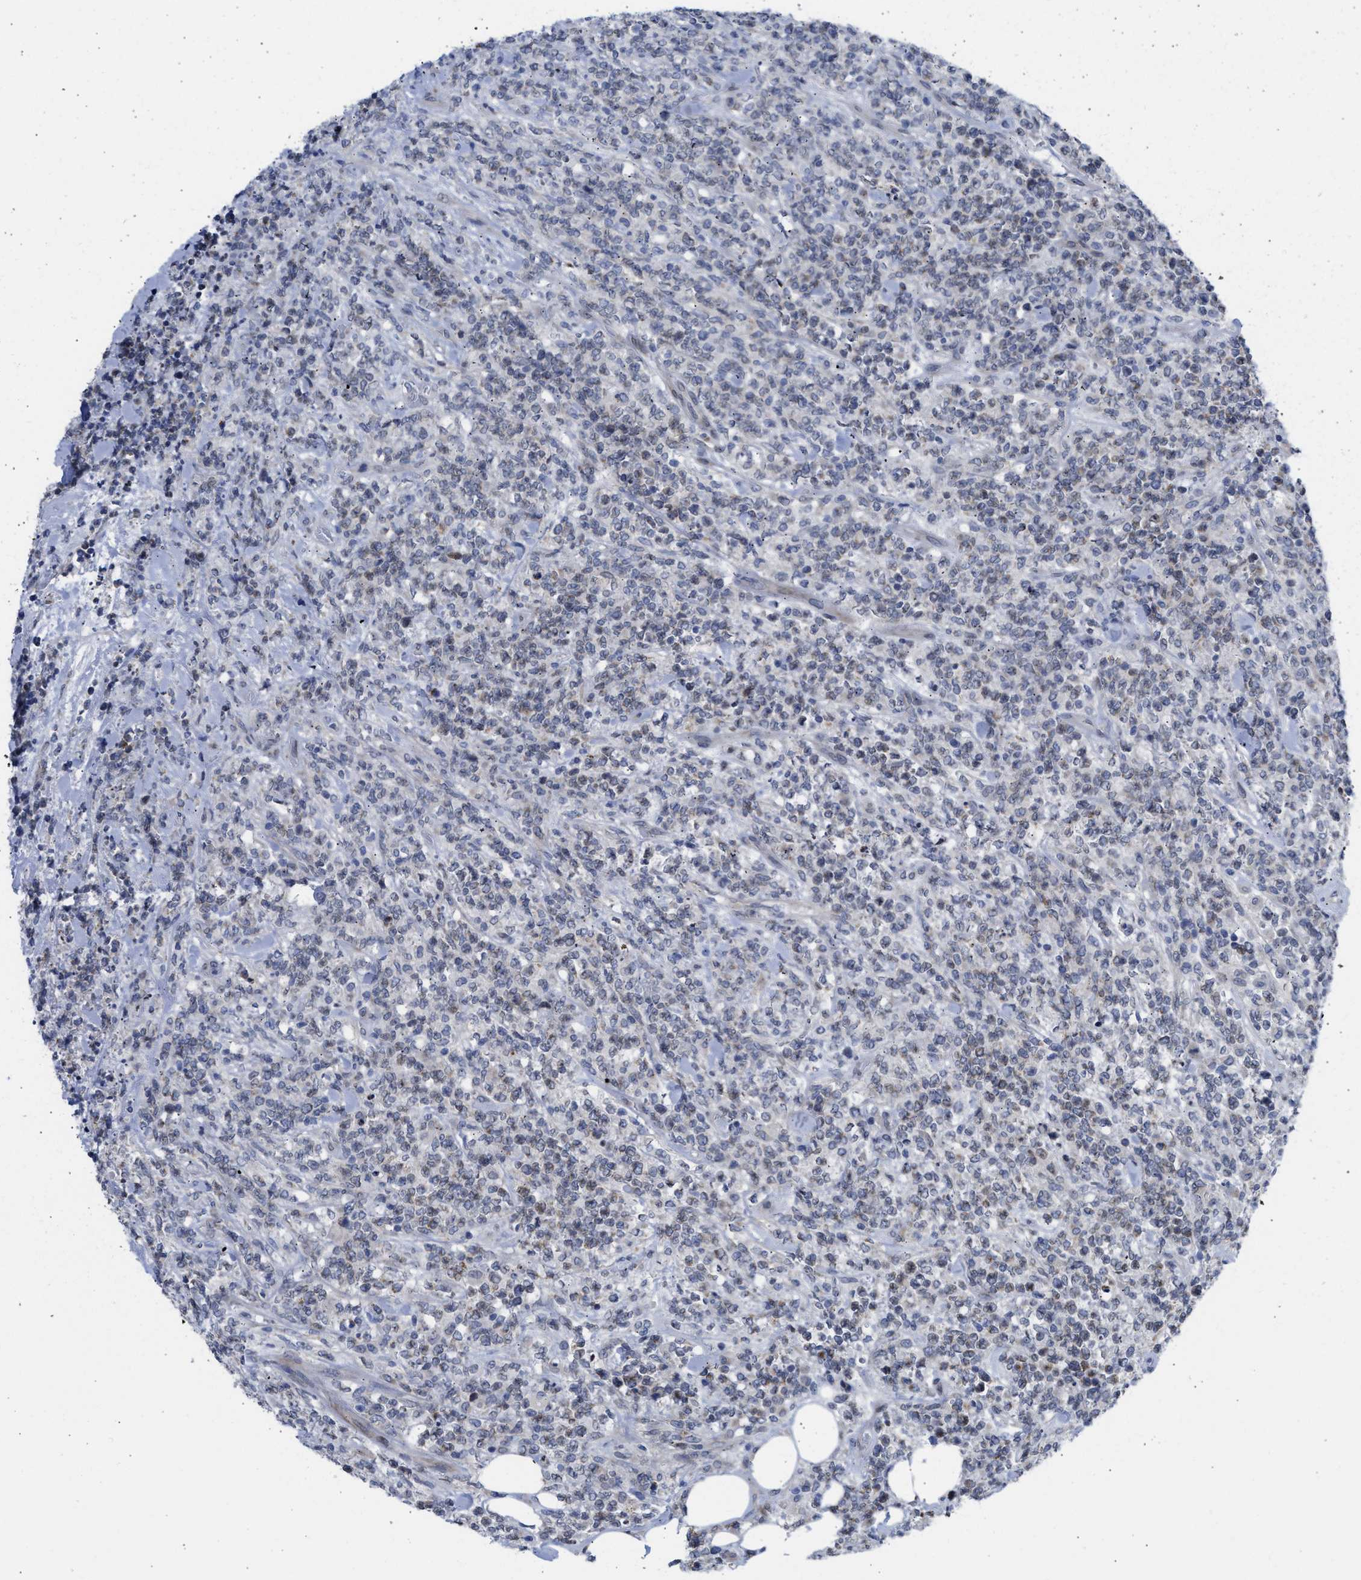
{"staining": {"intensity": "negative", "quantity": "none", "location": "none"}, "tissue": "lymphoma", "cell_type": "Tumor cells", "image_type": "cancer", "snomed": [{"axis": "morphology", "description": "Malignant lymphoma, non-Hodgkin's type, High grade"}, {"axis": "topography", "description": "Soft tissue"}], "caption": "A photomicrograph of human malignant lymphoma, non-Hodgkin's type (high-grade) is negative for staining in tumor cells.", "gene": "NUP35", "patient": {"sex": "male", "age": 18}}